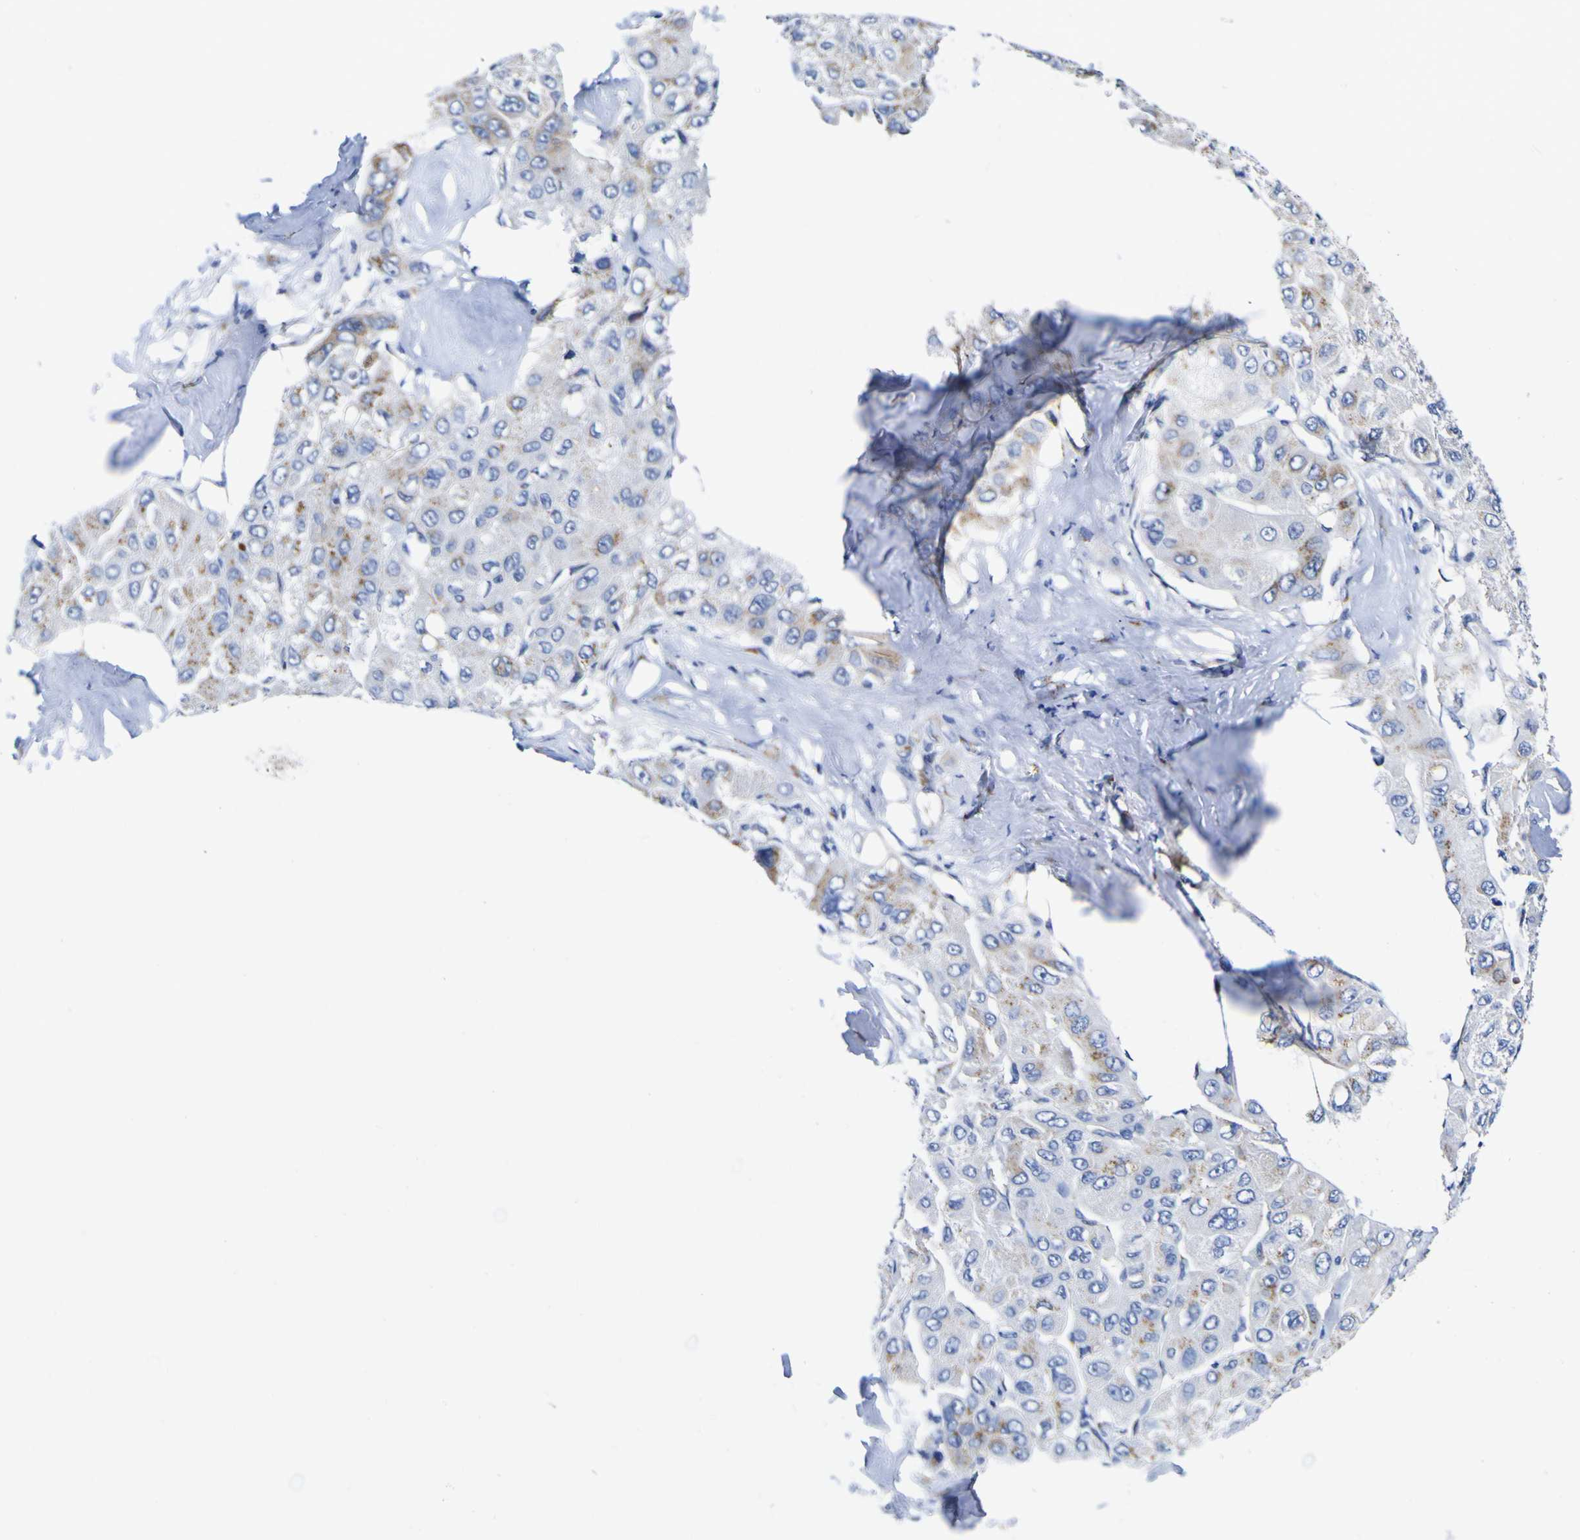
{"staining": {"intensity": "moderate", "quantity": "25%-75%", "location": "cytoplasmic/membranous"}, "tissue": "liver cancer", "cell_type": "Tumor cells", "image_type": "cancer", "snomed": [{"axis": "morphology", "description": "Carcinoma, Hepatocellular, NOS"}, {"axis": "topography", "description": "Liver"}], "caption": "Immunohistochemical staining of human liver hepatocellular carcinoma reveals medium levels of moderate cytoplasmic/membranous staining in about 25%-75% of tumor cells. Immunohistochemistry stains the protein in brown and the nuclei are stained blue.", "gene": "GOLM1", "patient": {"sex": "male", "age": 80}}